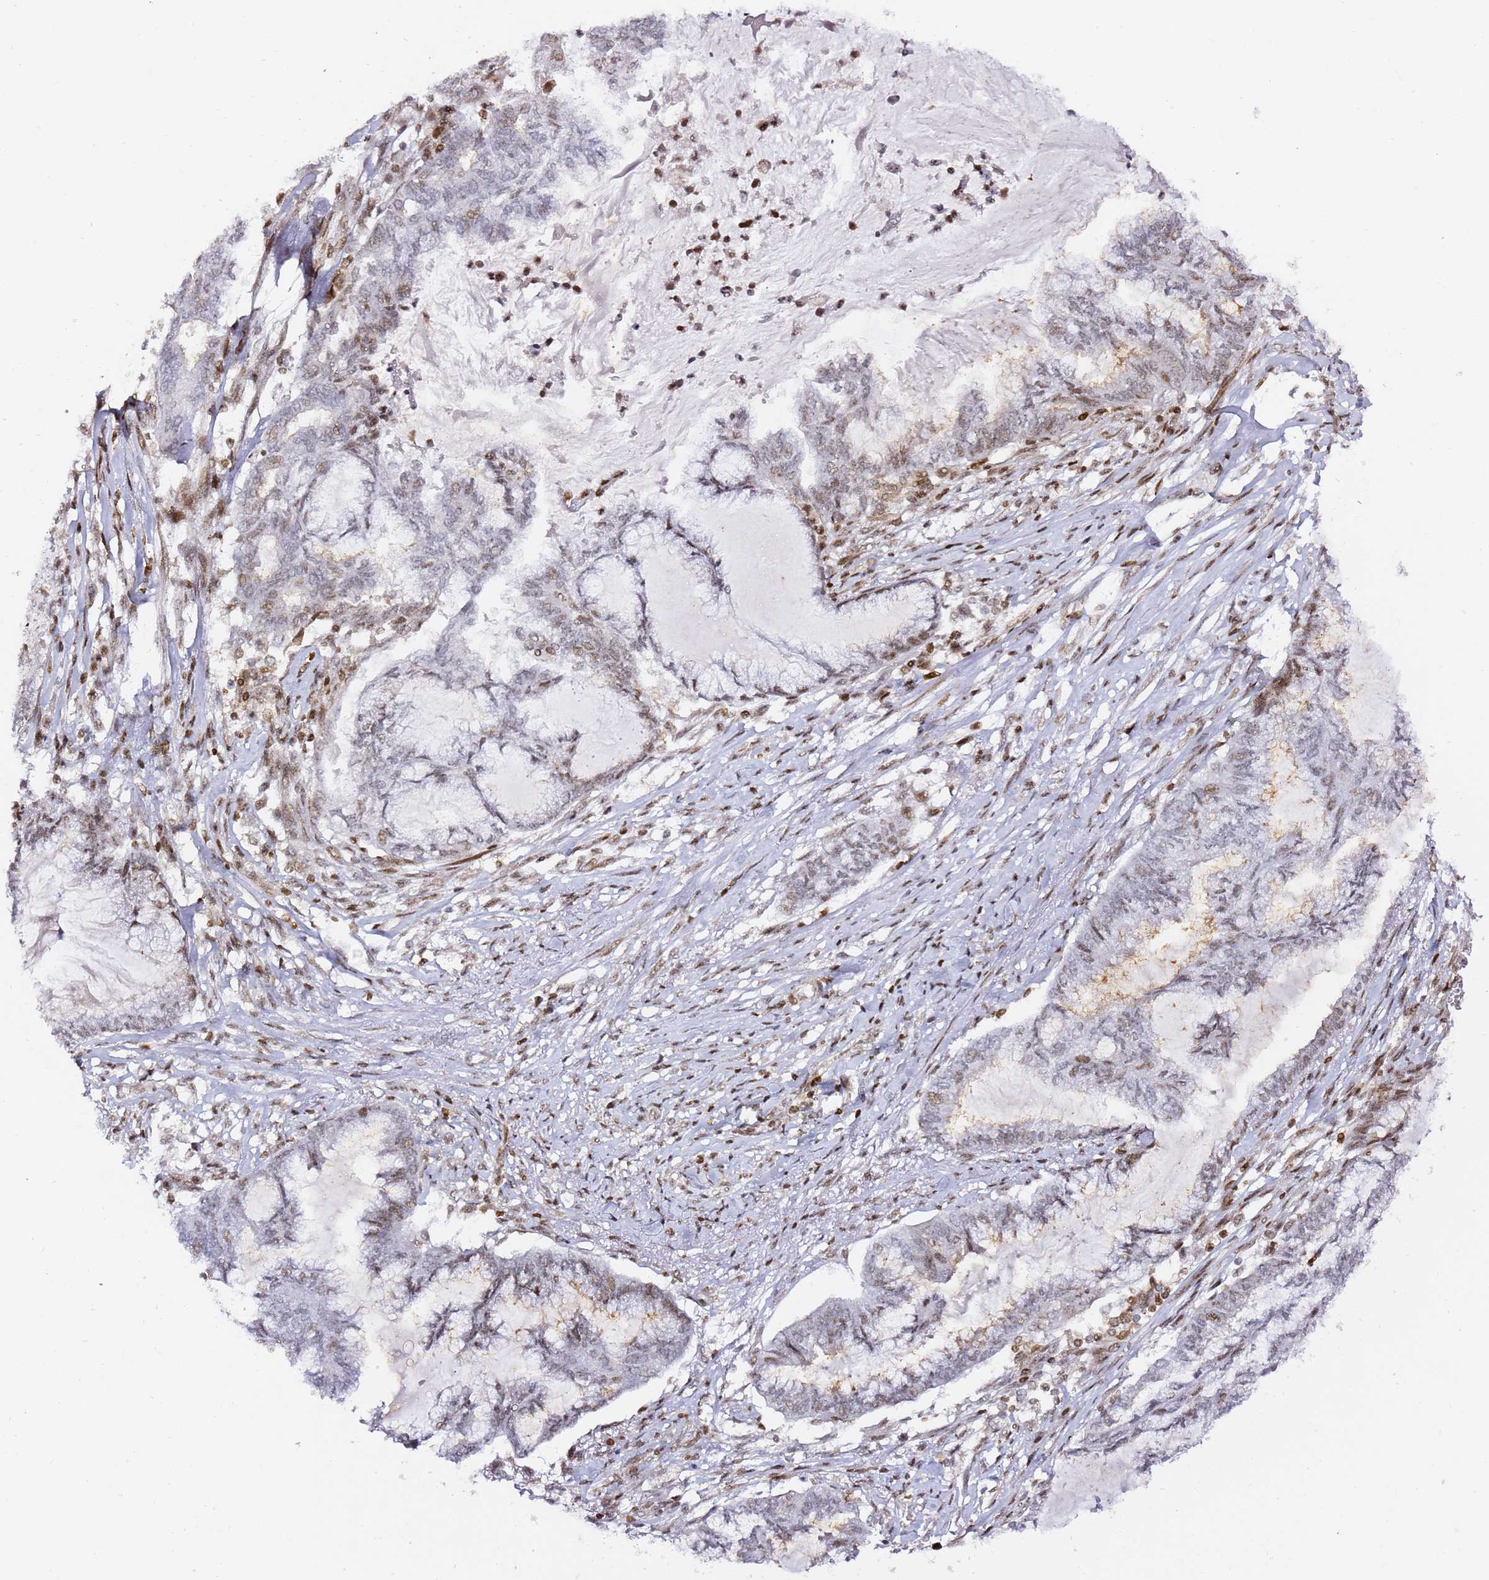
{"staining": {"intensity": "weak", "quantity": "<25%", "location": "nuclear"}, "tissue": "endometrial cancer", "cell_type": "Tumor cells", "image_type": "cancer", "snomed": [{"axis": "morphology", "description": "Adenocarcinoma, NOS"}, {"axis": "topography", "description": "Endometrium"}], "caption": "The micrograph demonstrates no staining of tumor cells in adenocarcinoma (endometrial). The staining was performed using DAB to visualize the protein expression in brown, while the nuclei were stained in blue with hematoxylin (Magnification: 20x).", "gene": "GBP2", "patient": {"sex": "female", "age": 86}}